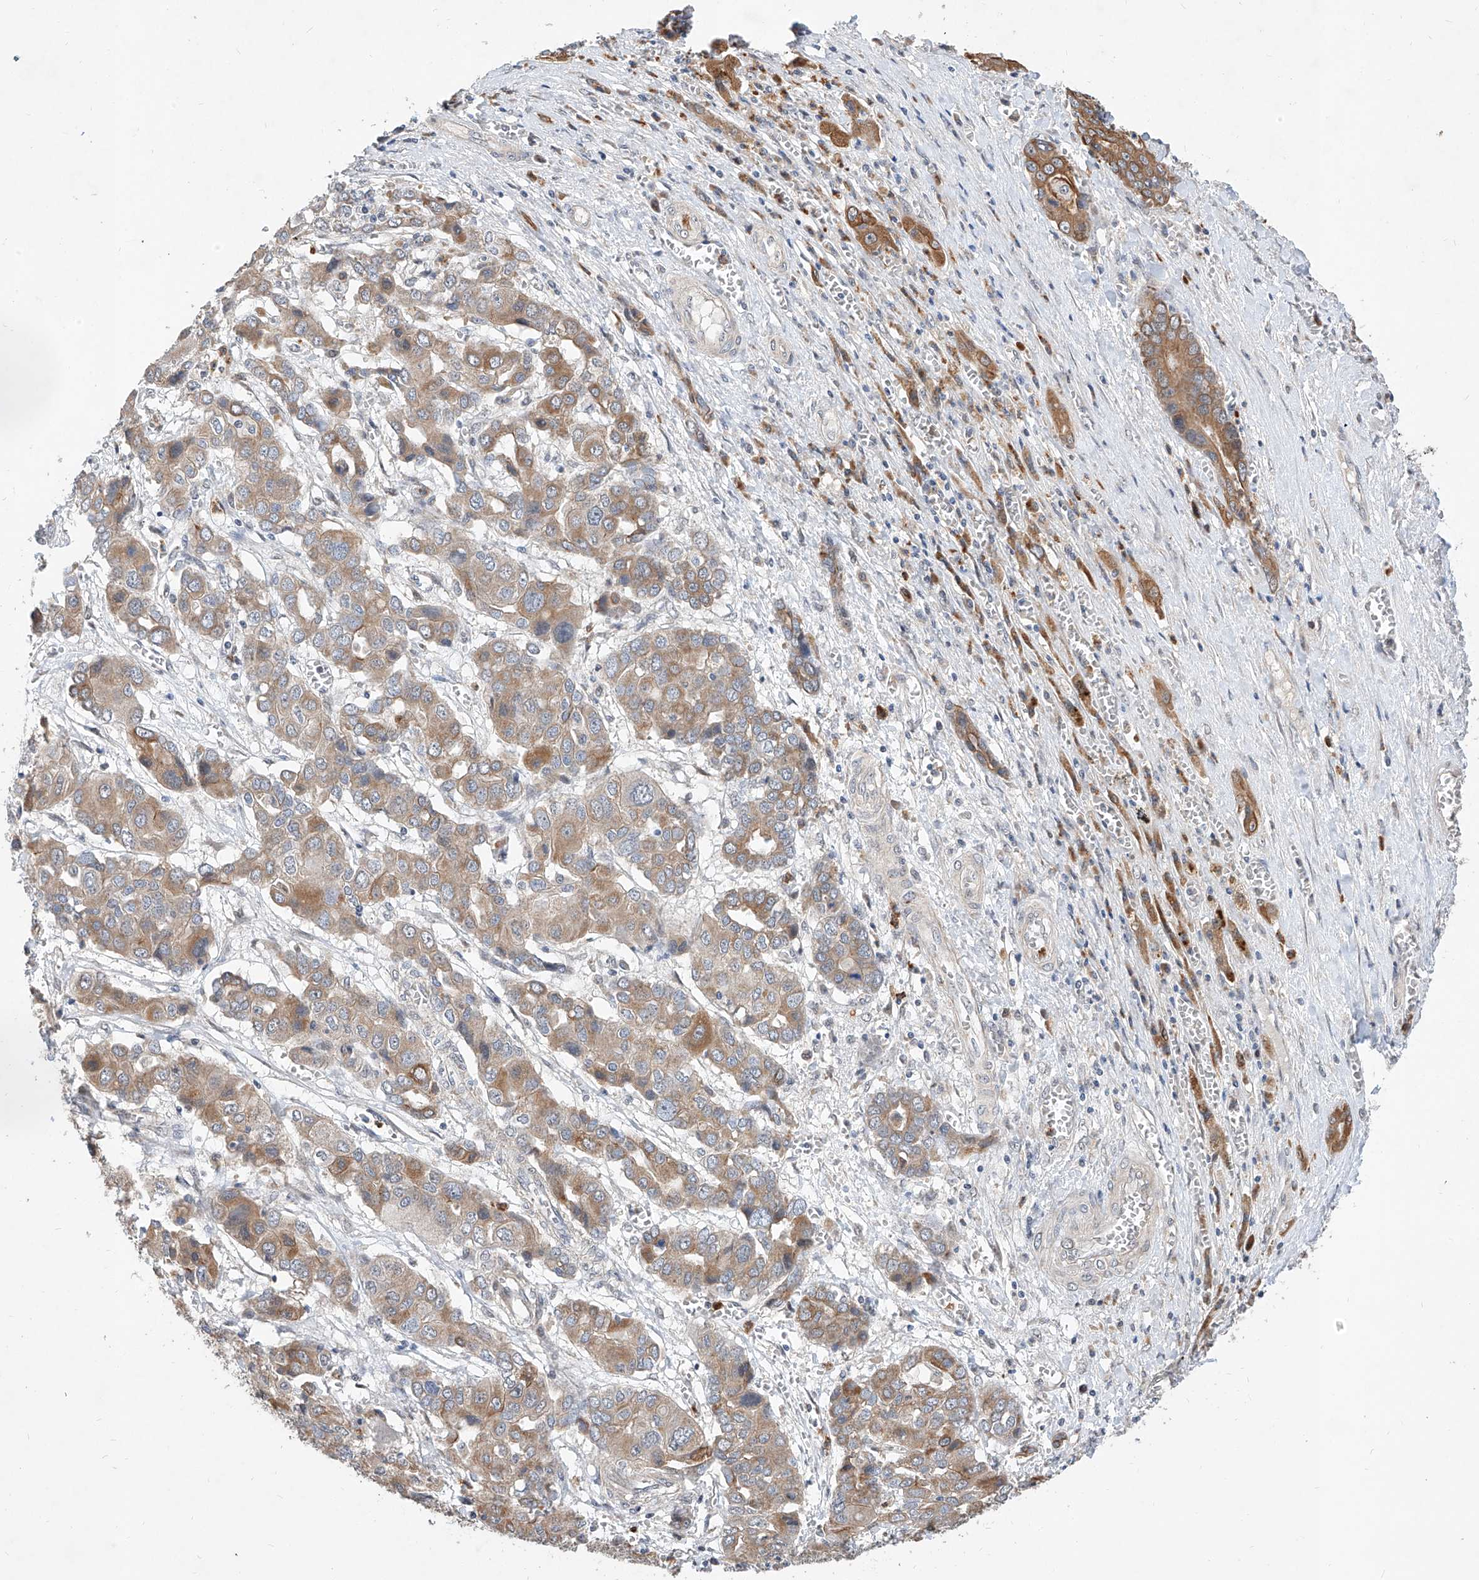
{"staining": {"intensity": "moderate", "quantity": "<25%", "location": "cytoplasmic/membranous"}, "tissue": "liver cancer", "cell_type": "Tumor cells", "image_type": "cancer", "snomed": [{"axis": "morphology", "description": "Cholangiocarcinoma"}, {"axis": "topography", "description": "Liver"}], "caption": "A brown stain highlights moderate cytoplasmic/membranous expression of a protein in human cholangiocarcinoma (liver) tumor cells.", "gene": "MFSD4B", "patient": {"sex": "male", "age": 67}}